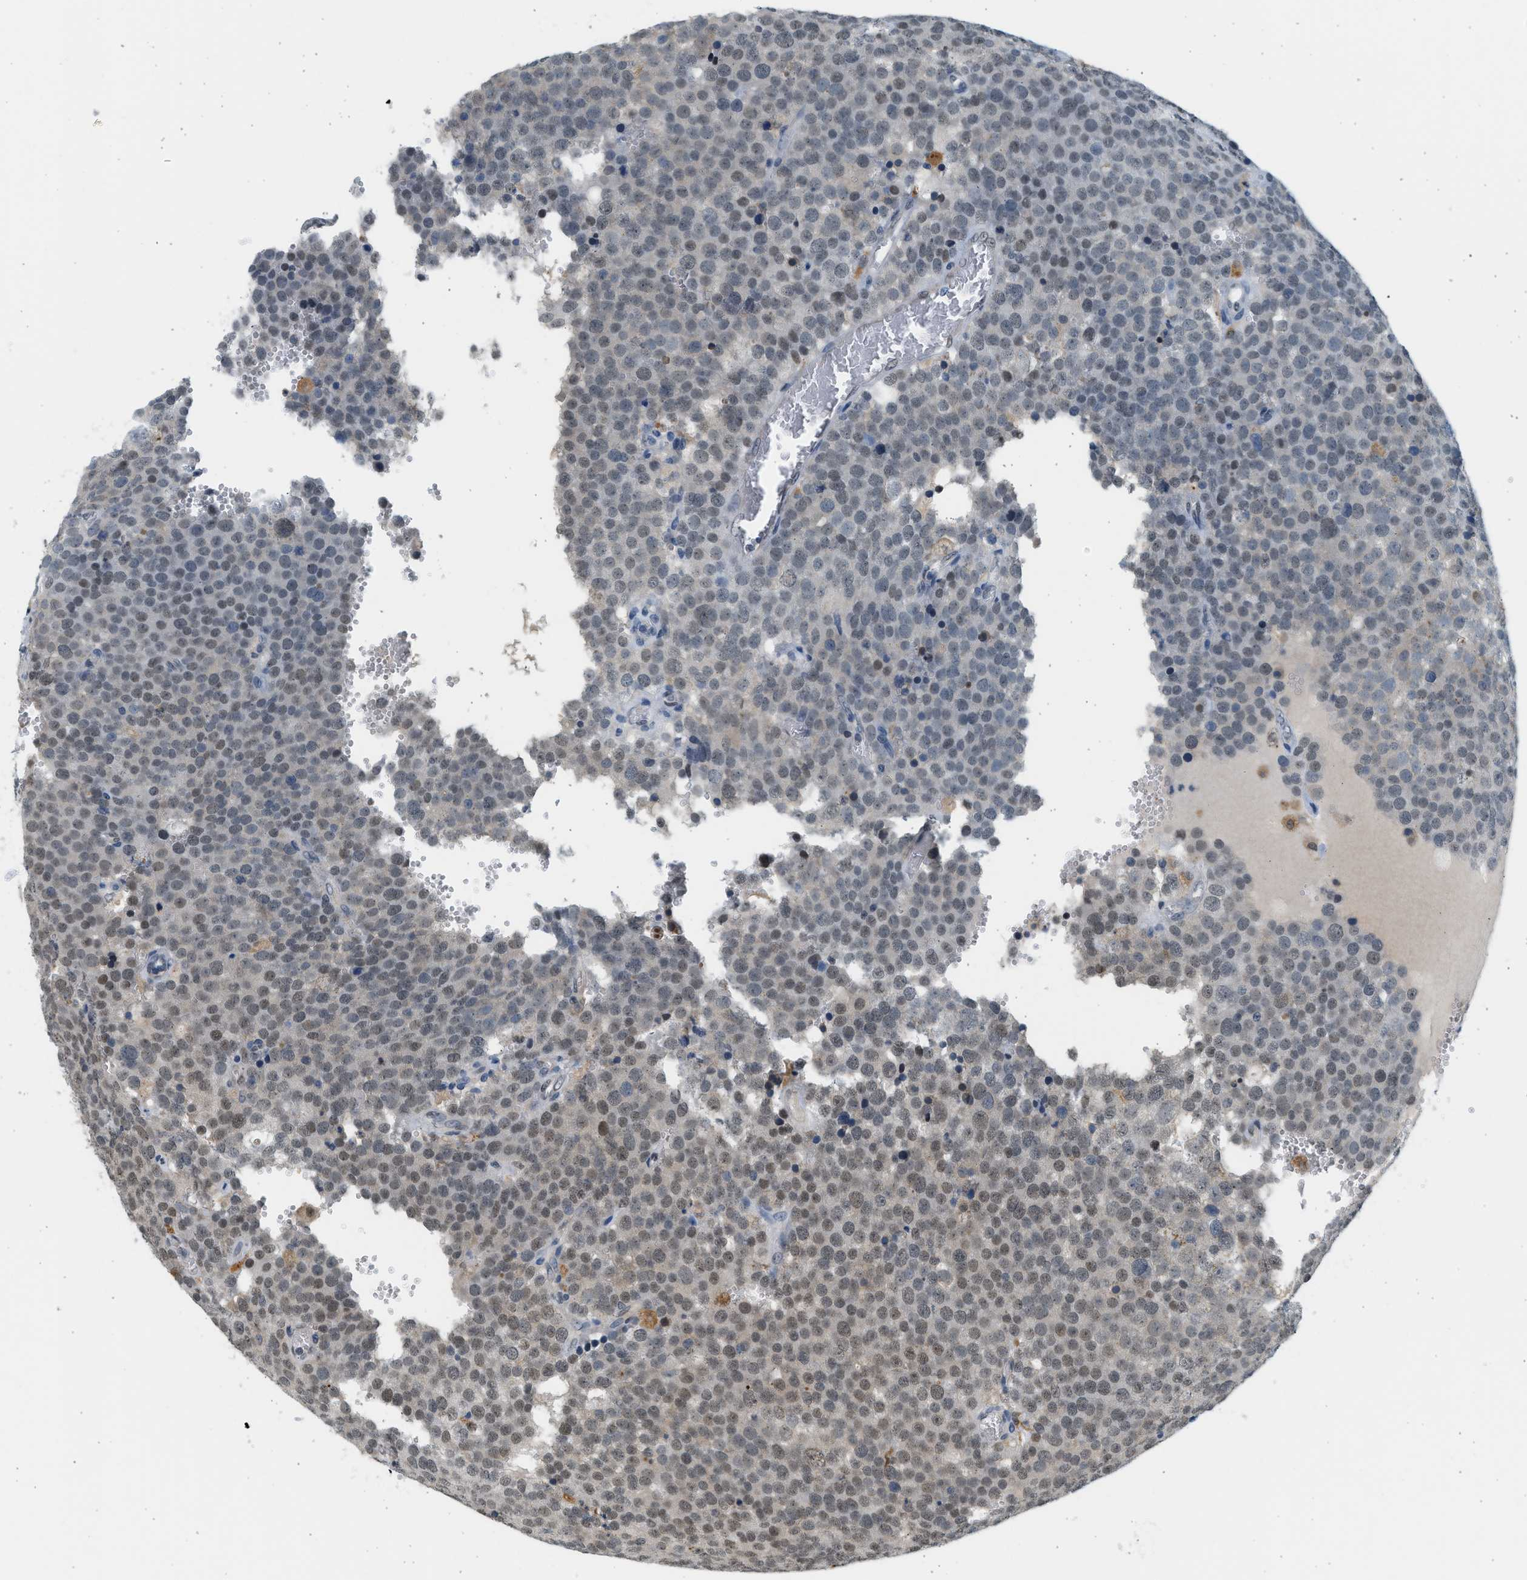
{"staining": {"intensity": "weak", "quantity": "<25%", "location": "nuclear"}, "tissue": "testis cancer", "cell_type": "Tumor cells", "image_type": "cancer", "snomed": [{"axis": "morphology", "description": "Normal tissue, NOS"}, {"axis": "morphology", "description": "Seminoma, NOS"}, {"axis": "topography", "description": "Testis"}], "caption": "Micrograph shows no protein staining in tumor cells of seminoma (testis) tissue. (DAB (3,3'-diaminobenzidine) IHC, high magnification).", "gene": "HIPK1", "patient": {"sex": "male", "age": 71}}